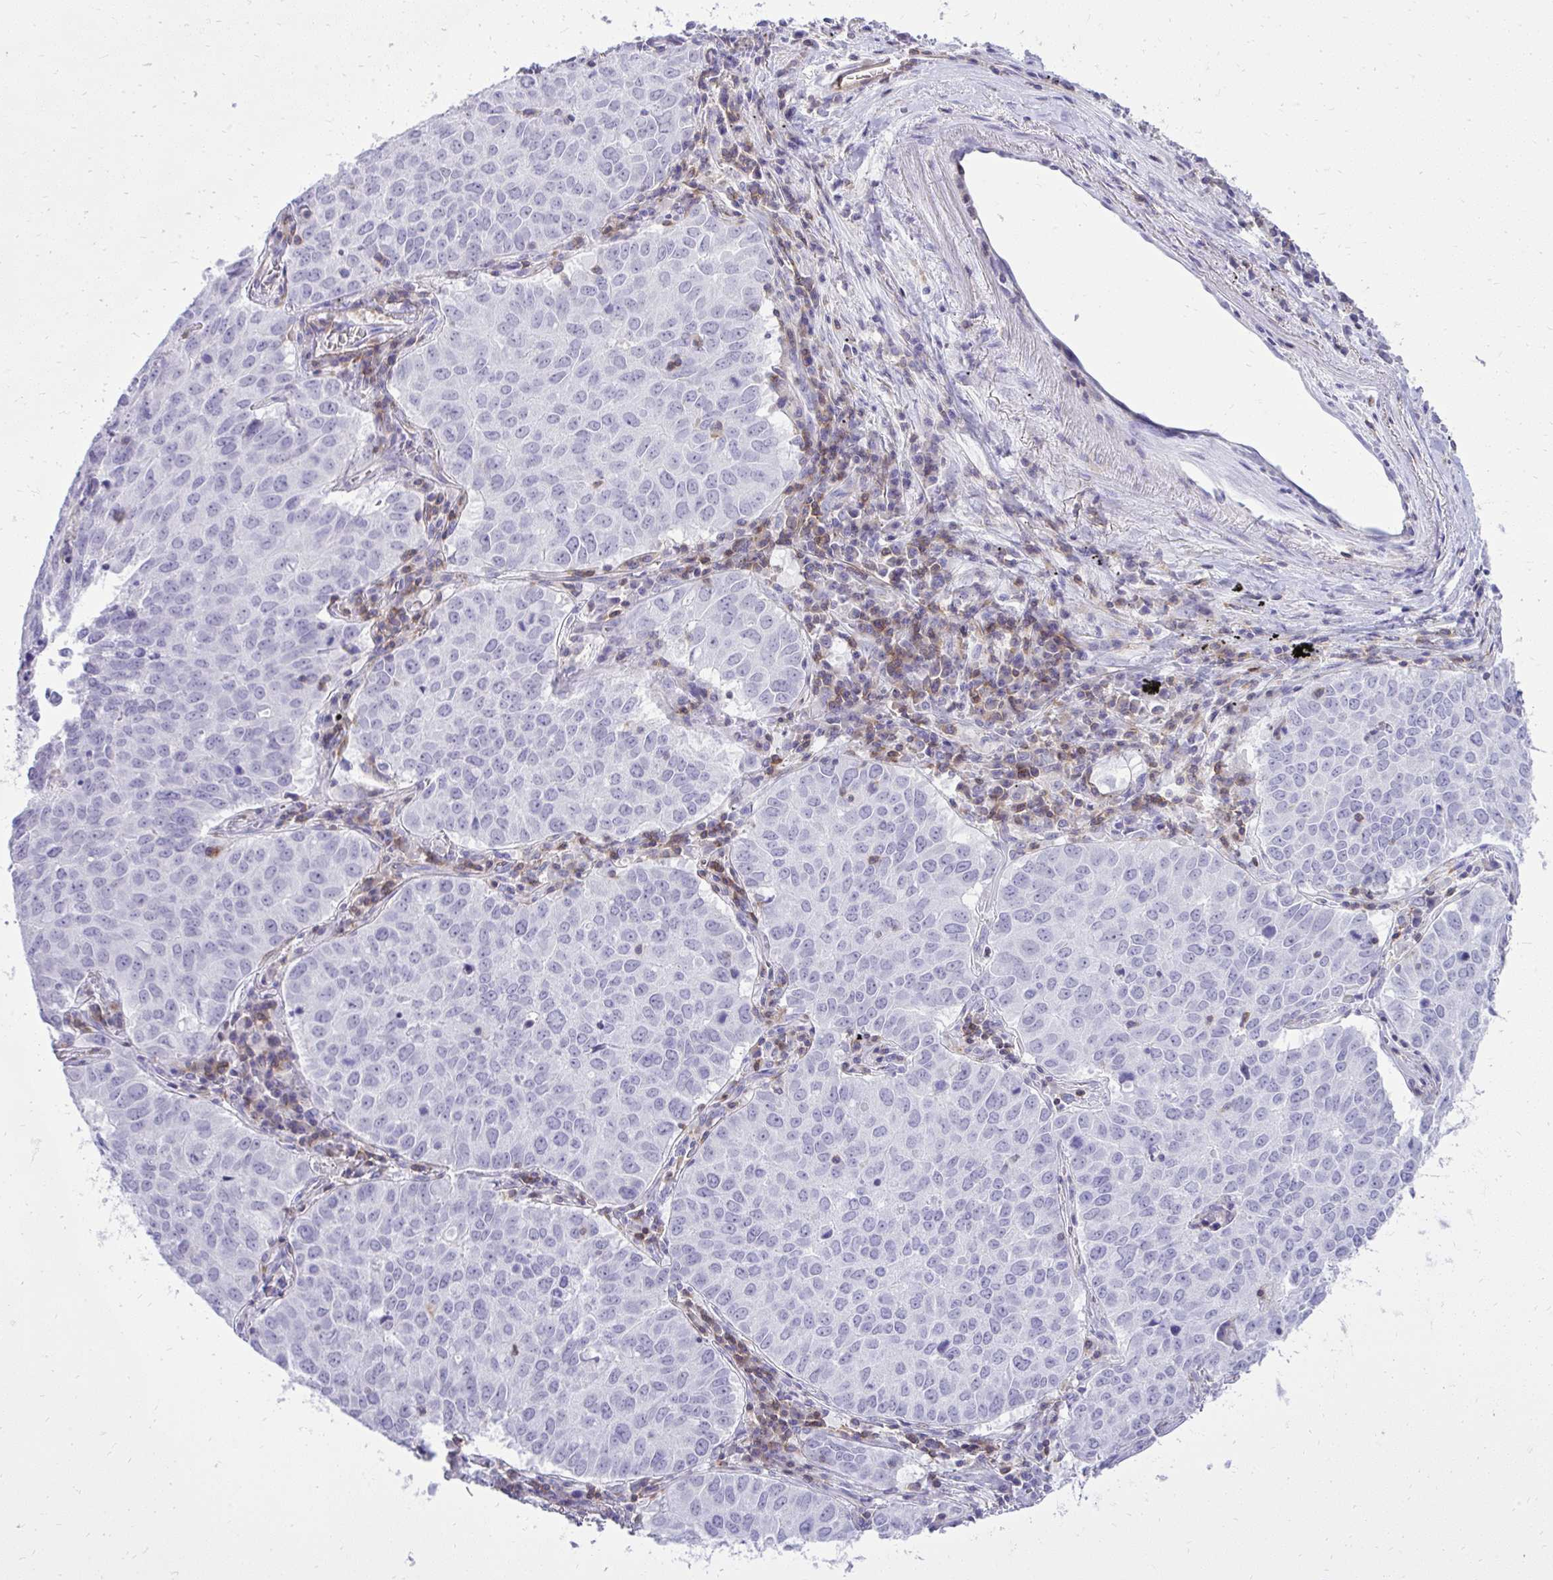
{"staining": {"intensity": "negative", "quantity": "none", "location": "none"}, "tissue": "lung cancer", "cell_type": "Tumor cells", "image_type": "cancer", "snomed": [{"axis": "morphology", "description": "Adenocarcinoma, NOS"}, {"axis": "topography", "description": "Lung"}], "caption": "DAB immunohistochemical staining of human lung cancer (adenocarcinoma) exhibits no significant positivity in tumor cells.", "gene": "GPRIN3", "patient": {"sex": "female", "age": 50}}